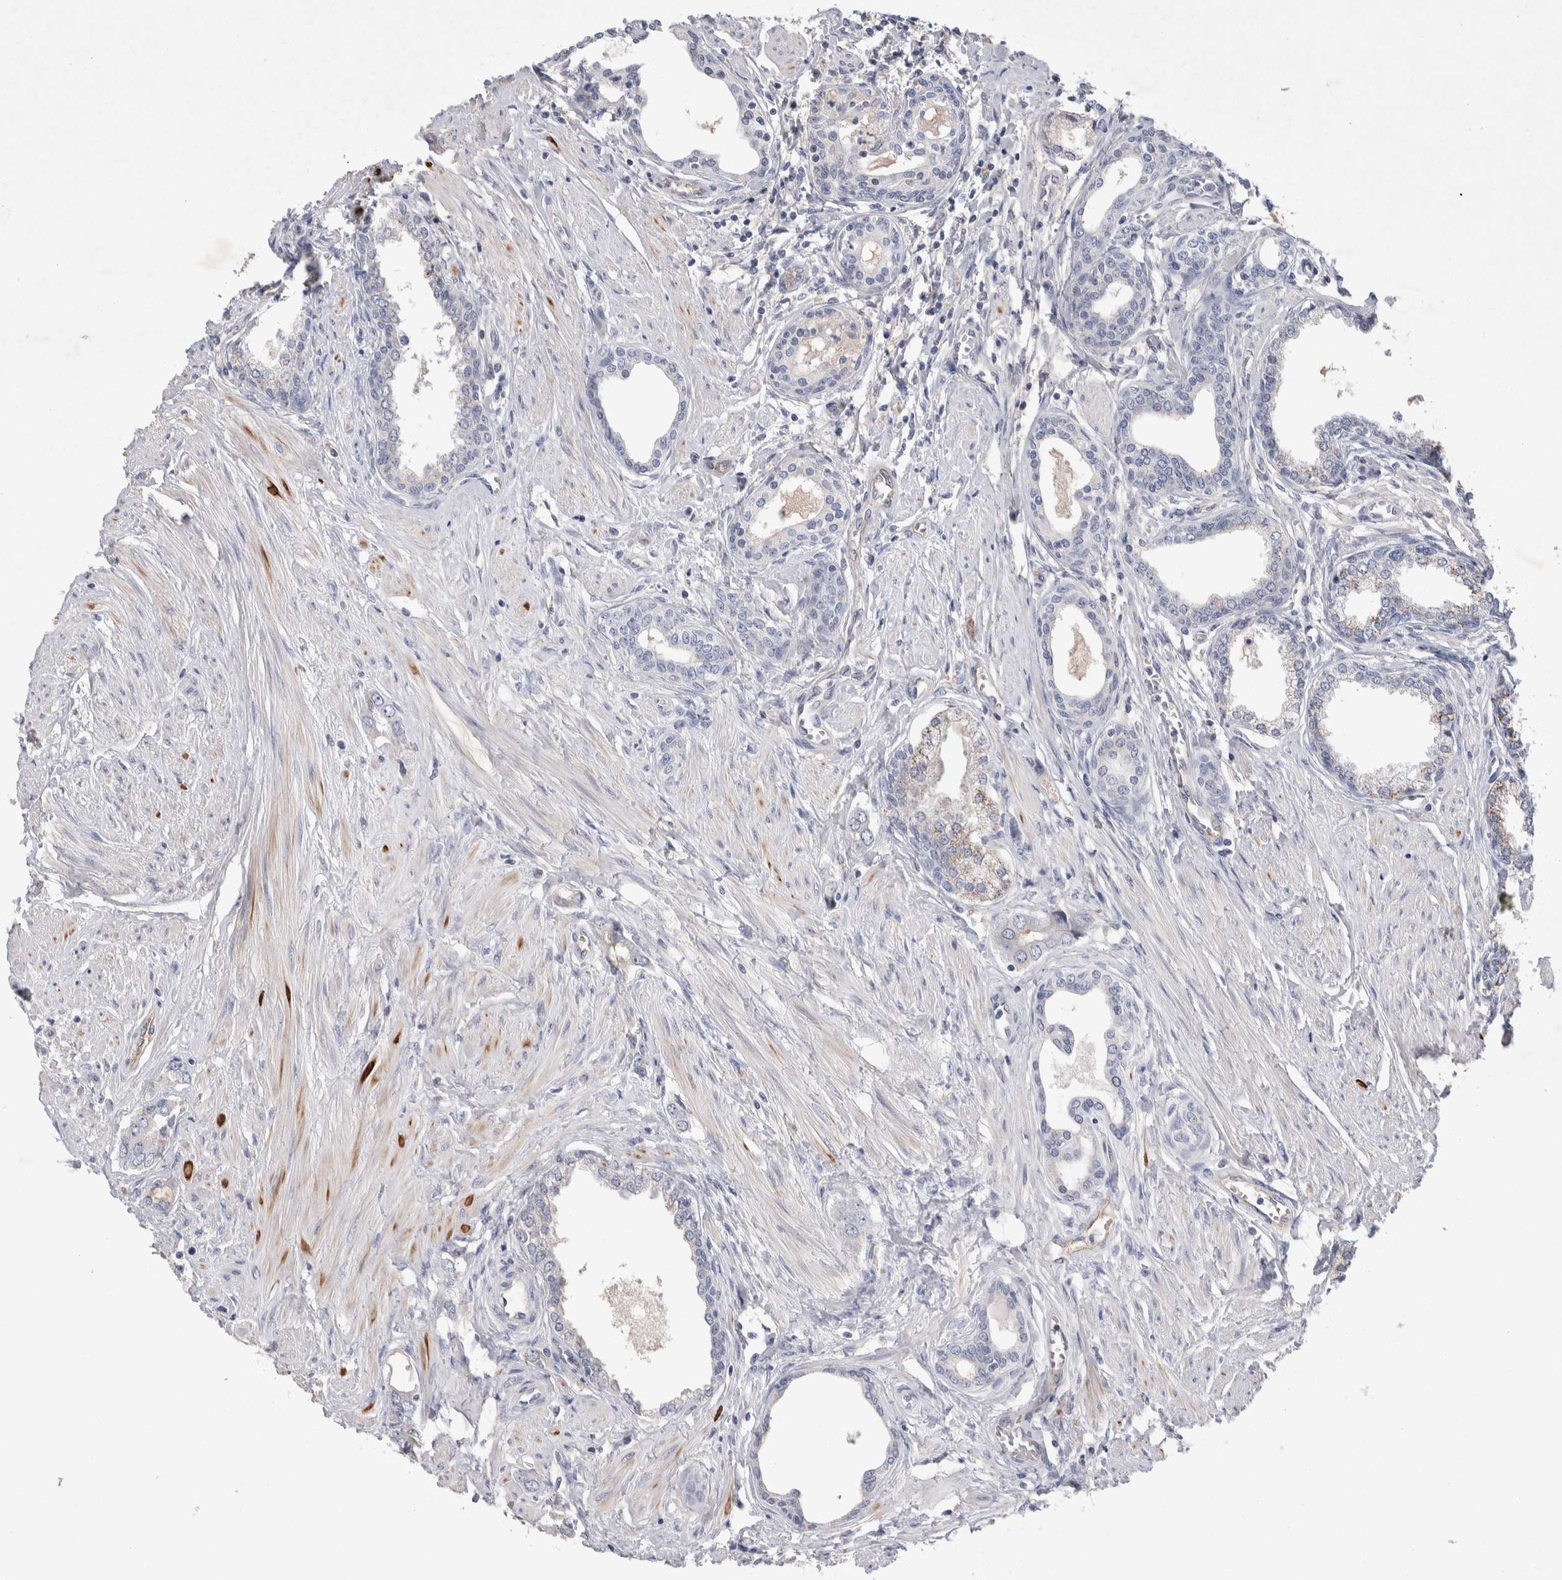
{"staining": {"intensity": "negative", "quantity": "none", "location": "none"}, "tissue": "prostate cancer", "cell_type": "Tumor cells", "image_type": "cancer", "snomed": [{"axis": "morphology", "description": "Adenocarcinoma, High grade"}, {"axis": "topography", "description": "Prostate"}], "caption": "Immunohistochemical staining of human prostate cancer exhibits no significant positivity in tumor cells.", "gene": "CEP131", "patient": {"sex": "male", "age": 52}}